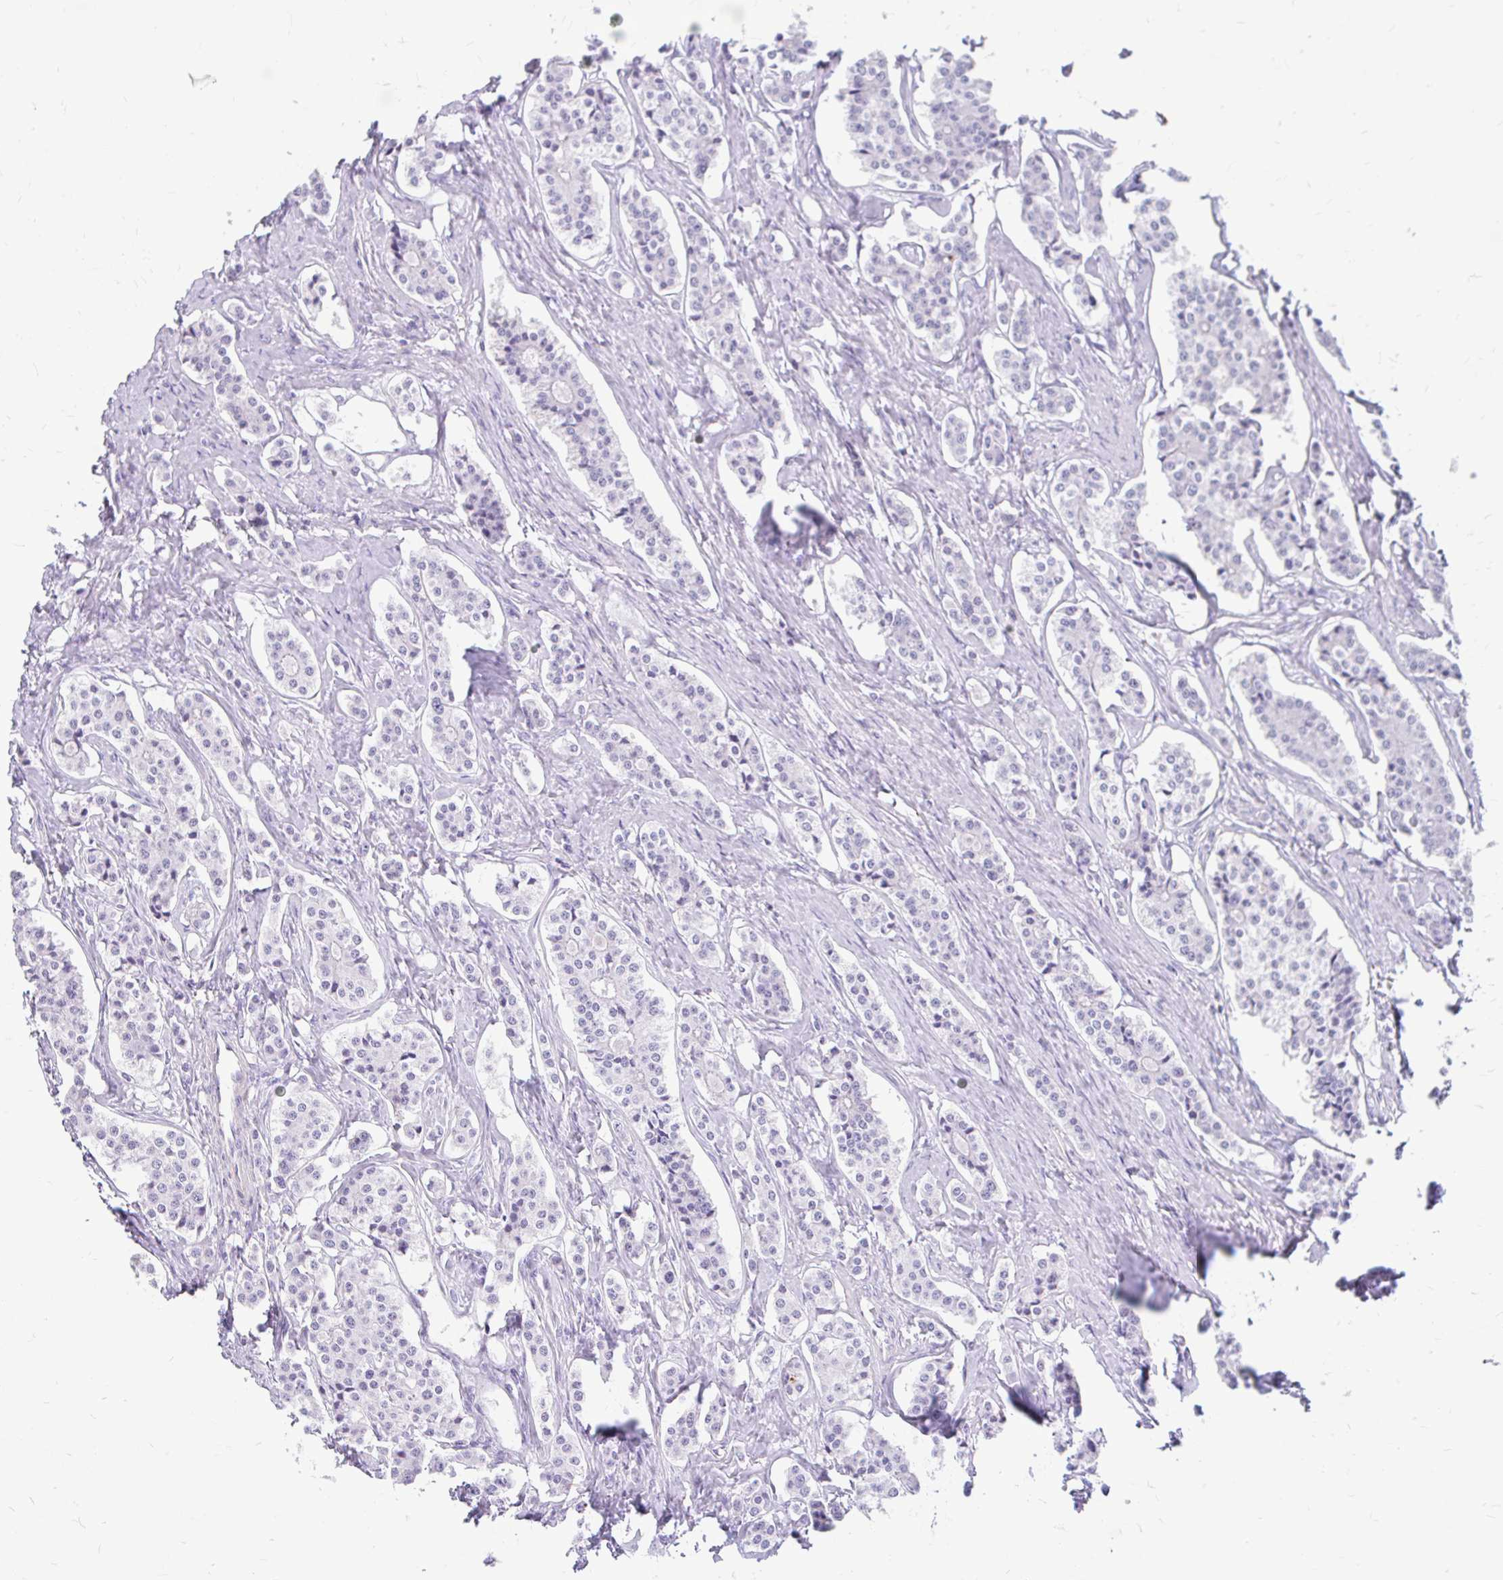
{"staining": {"intensity": "negative", "quantity": "none", "location": "none"}, "tissue": "carcinoid", "cell_type": "Tumor cells", "image_type": "cancer", "snomed": [{"axis": "morphology", "description": "Carcinoid, malignant, NOS"}, {"axis": "topography", "description": "Small intestine"}], "caption": "The photomicrograph displays no staining of tumor cells in malignant carcinoid.", "gene": "FAM83C", "patient": {"sex": "male", "age": 63}}